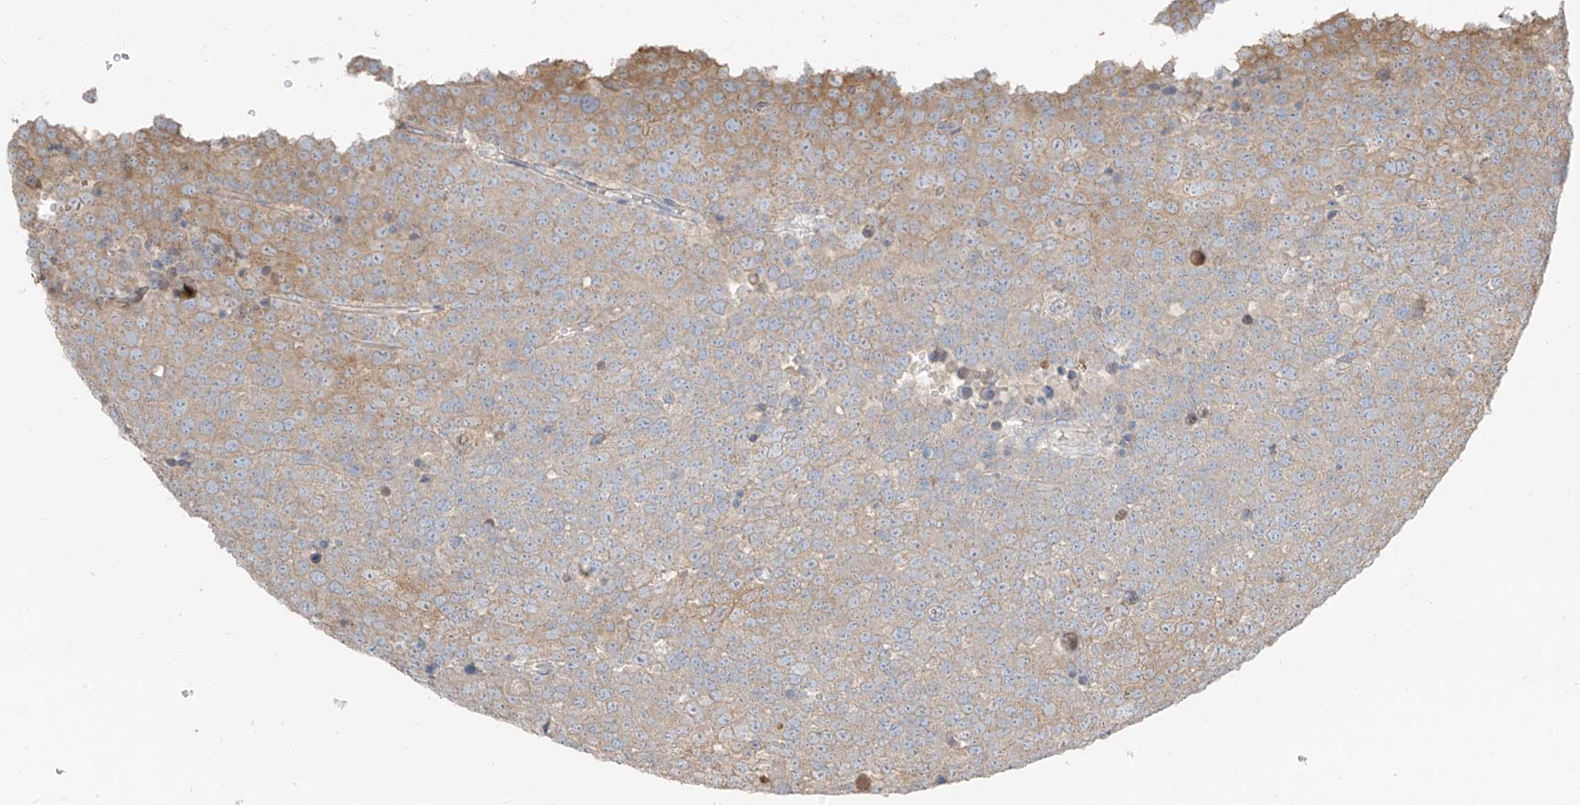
{"staining": {"intensity": "moderate", "quantity": "<25%", "location": "cytoplasmic/membranous"}, "tissue": "testis cancer", "cell_type": "Tumor cells", "image_type": "cancer", "snomed": [{"axis": "morphology", "description": "Seminoma, NOS"}, {"axis": "topography", "description": "Testis"}], "caption": "About <25% of tumor cells in testis cancer exhibit moderate cytoplasmic/membranous protein expression as visualized by brown immunohistochemical staining.", "gene": "ETHE1", "patient": {"sex": "male", "age": 71}}